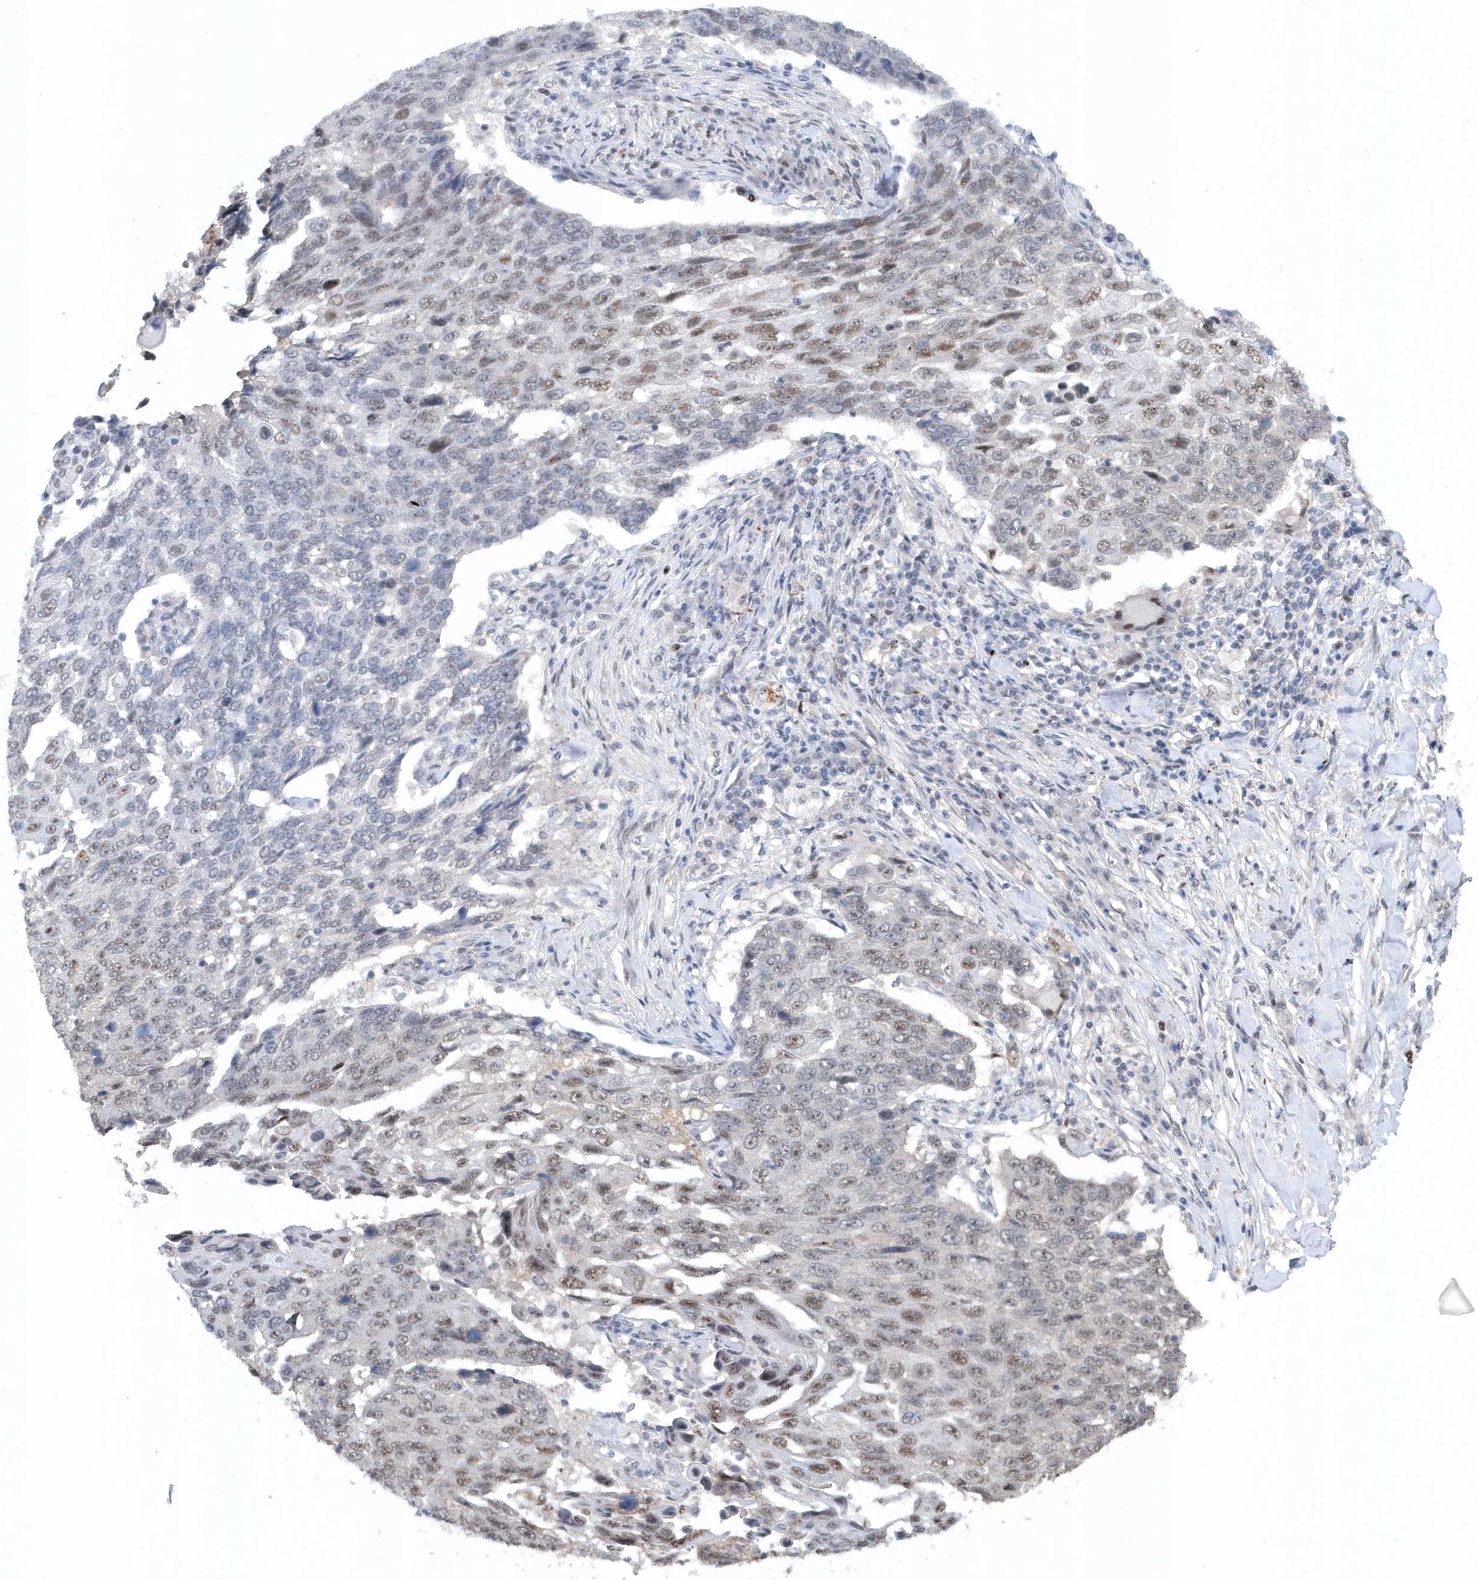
{"staining": {"intensity": "moderate", "quantity": "<25%", "location": "nuclear"}, "tissue": "lung cancer", "cell_type": "Tumor cells", "image_type": "cancer", "snomed": [{"axis": "morphology", "description": "Squamous cell carcinoma, NOS"}, {"axis": "topography", "description": "Lung"}], "caption": "This is a histology image of immunohistochemistry (IHC) staining of squamous cell carcinoma (lung), which shows moderate expression in the nuclear of tumor cells.", "gene": "ASCL4", "patient": {"sex": "male", "age": 66}}